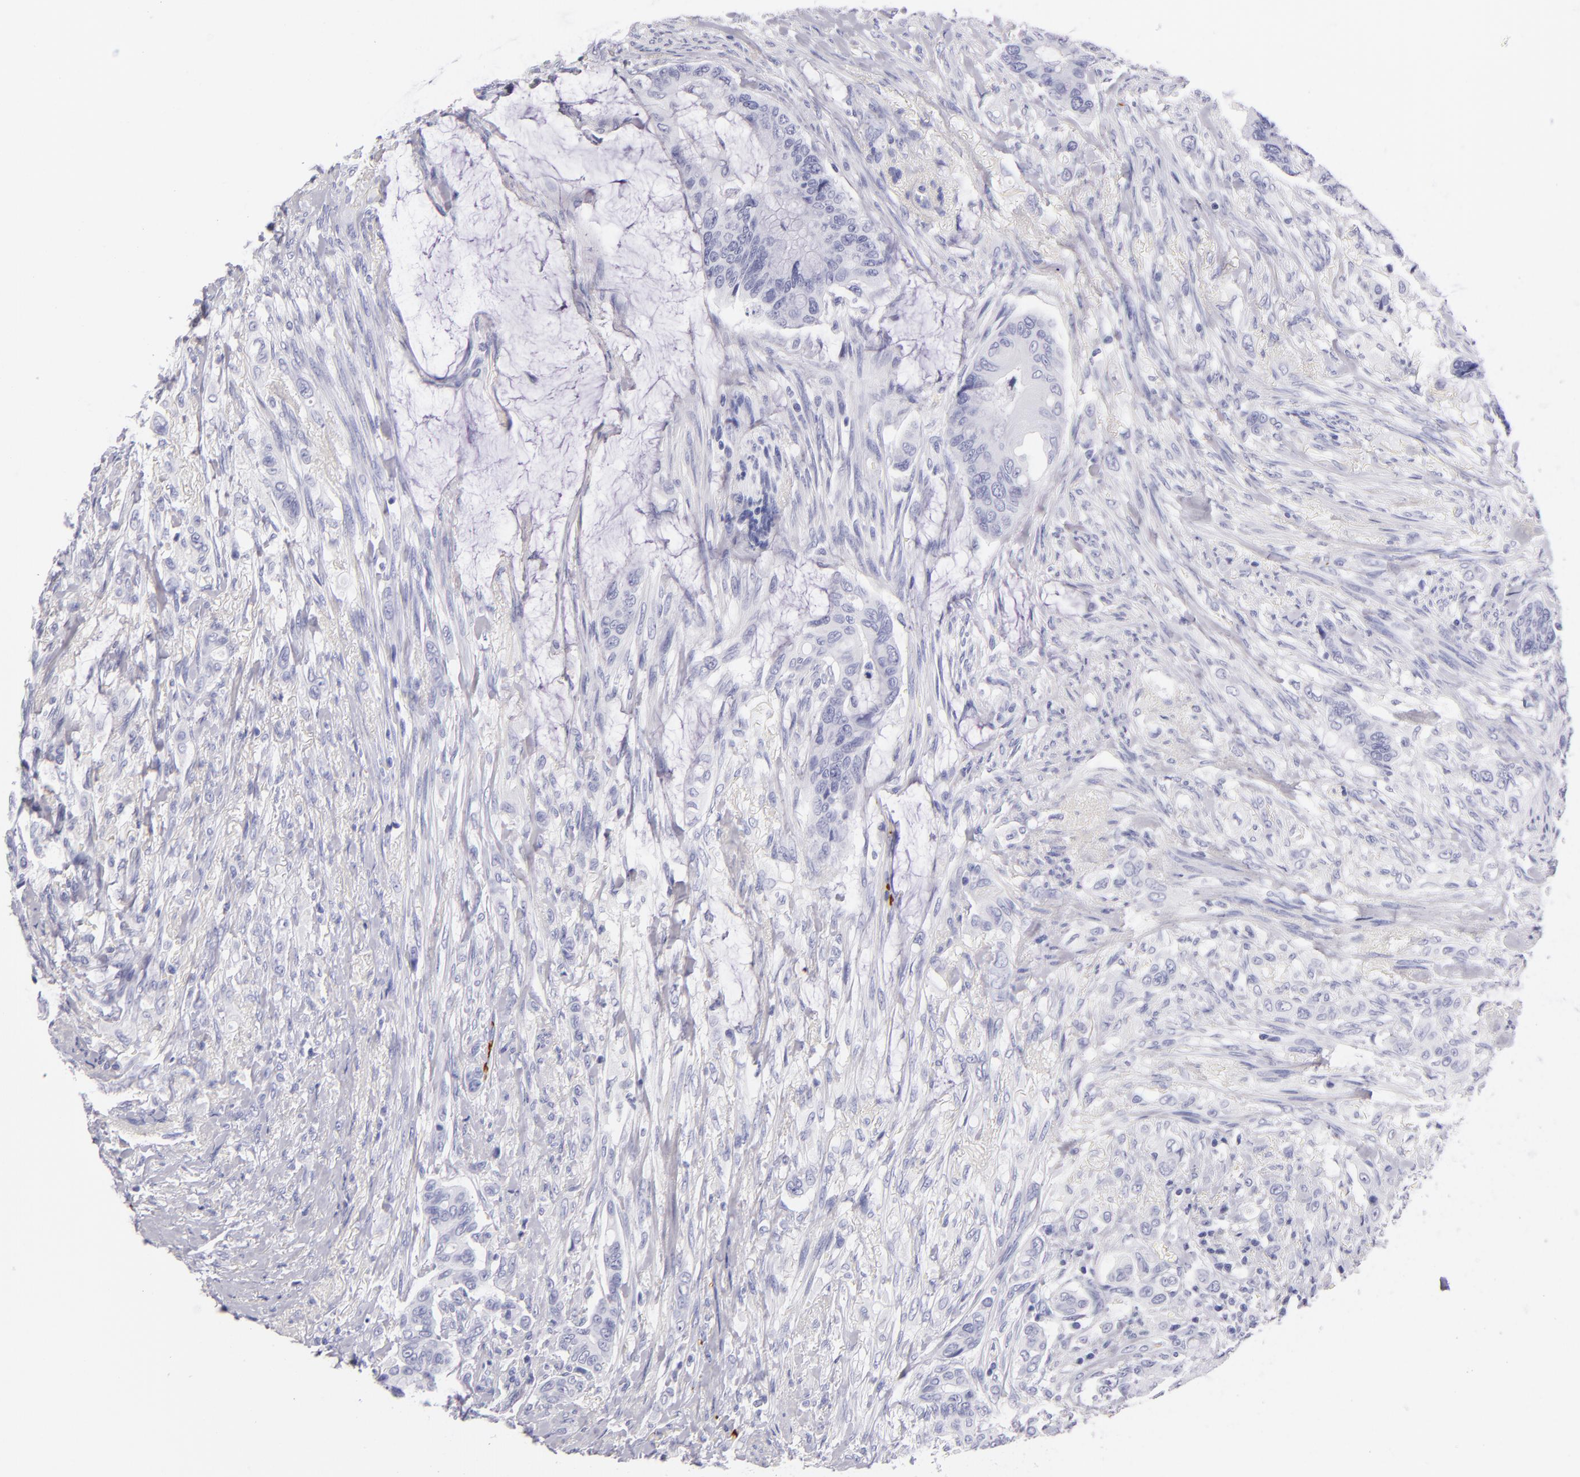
{"staining": {"intensity": "negative", "quantity": "none", "location": "none"}, "tissue": "colorectal cancer", "cell_type": "Tumor cells", "image_type": "cancer", "snomed": [{"axis": "morphology", "description": "Adenocarcinoma, NOS"}, {"axis": "topography", "description": "Rectum"}], "caption": "Tumor cells show no significant expression in colorectal cancer (adenocarcinoma).", "gene": "GP1BA", "patient": {"sex": "female", "age": 59}}